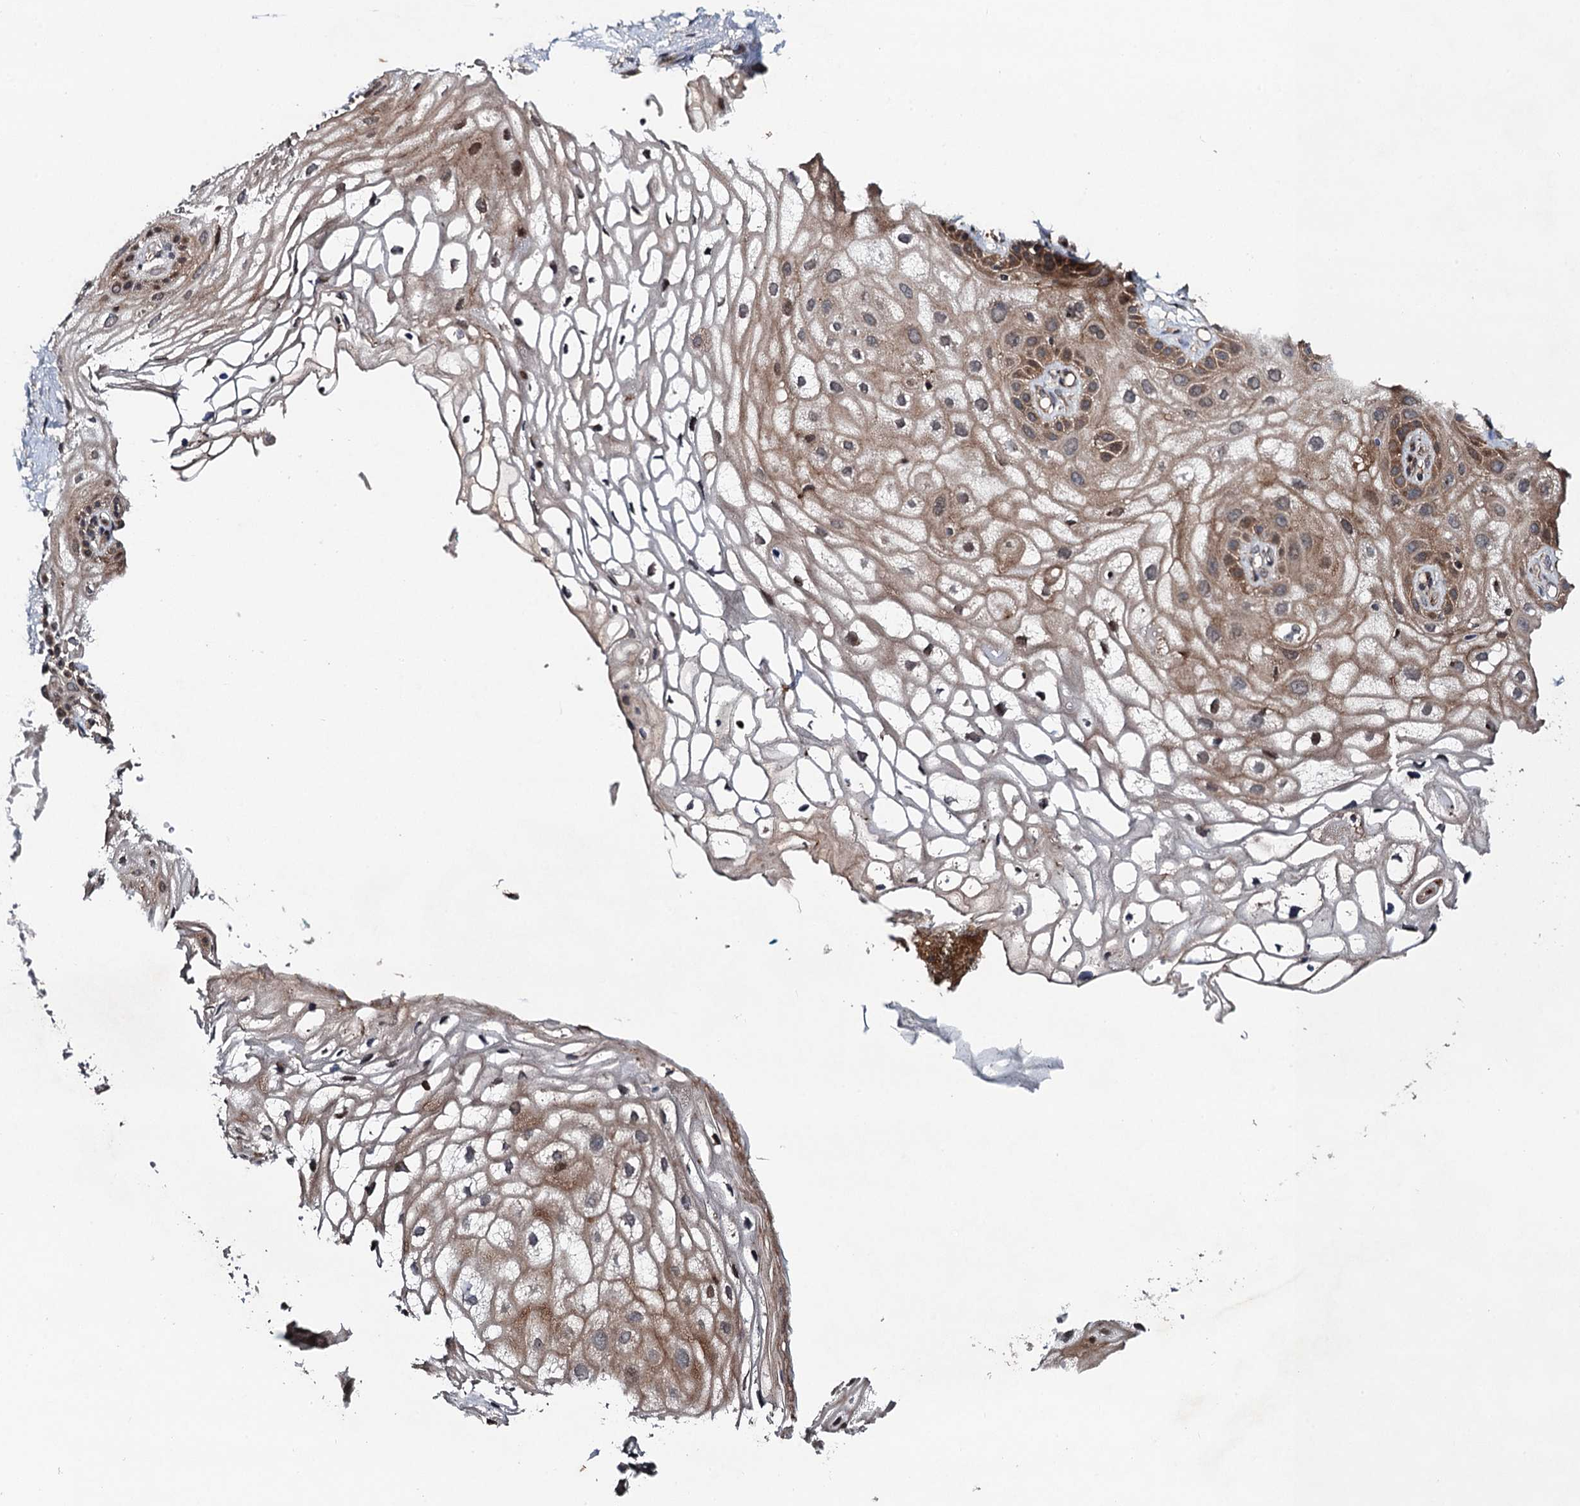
{"staining": {"intensity": "weak", "quantity": "25%-75%", "location": "cytoplasmic/membranous,nuclear"}, "tissue": "vagina", "cell_type": "Squamous epithelial cells", "image_type": "normal", "snomed": [{"axis": "morphology", "description": "Normal tissue, NOS"}, {"axis": "topography", "description": "Vagina"}, {"axis": "topography", "description": "Peripheral nerve tissue"}], "caption": "About 25%-75% of squamous epithelial cells in unremarkable human vagina demonstrate weak cytoplasmic/membranous,nuclear protein staining as visualized by brown immunohistochemical staining.", "gene": "NLRP10", "patient": {"sex": "female", "age": 71}}